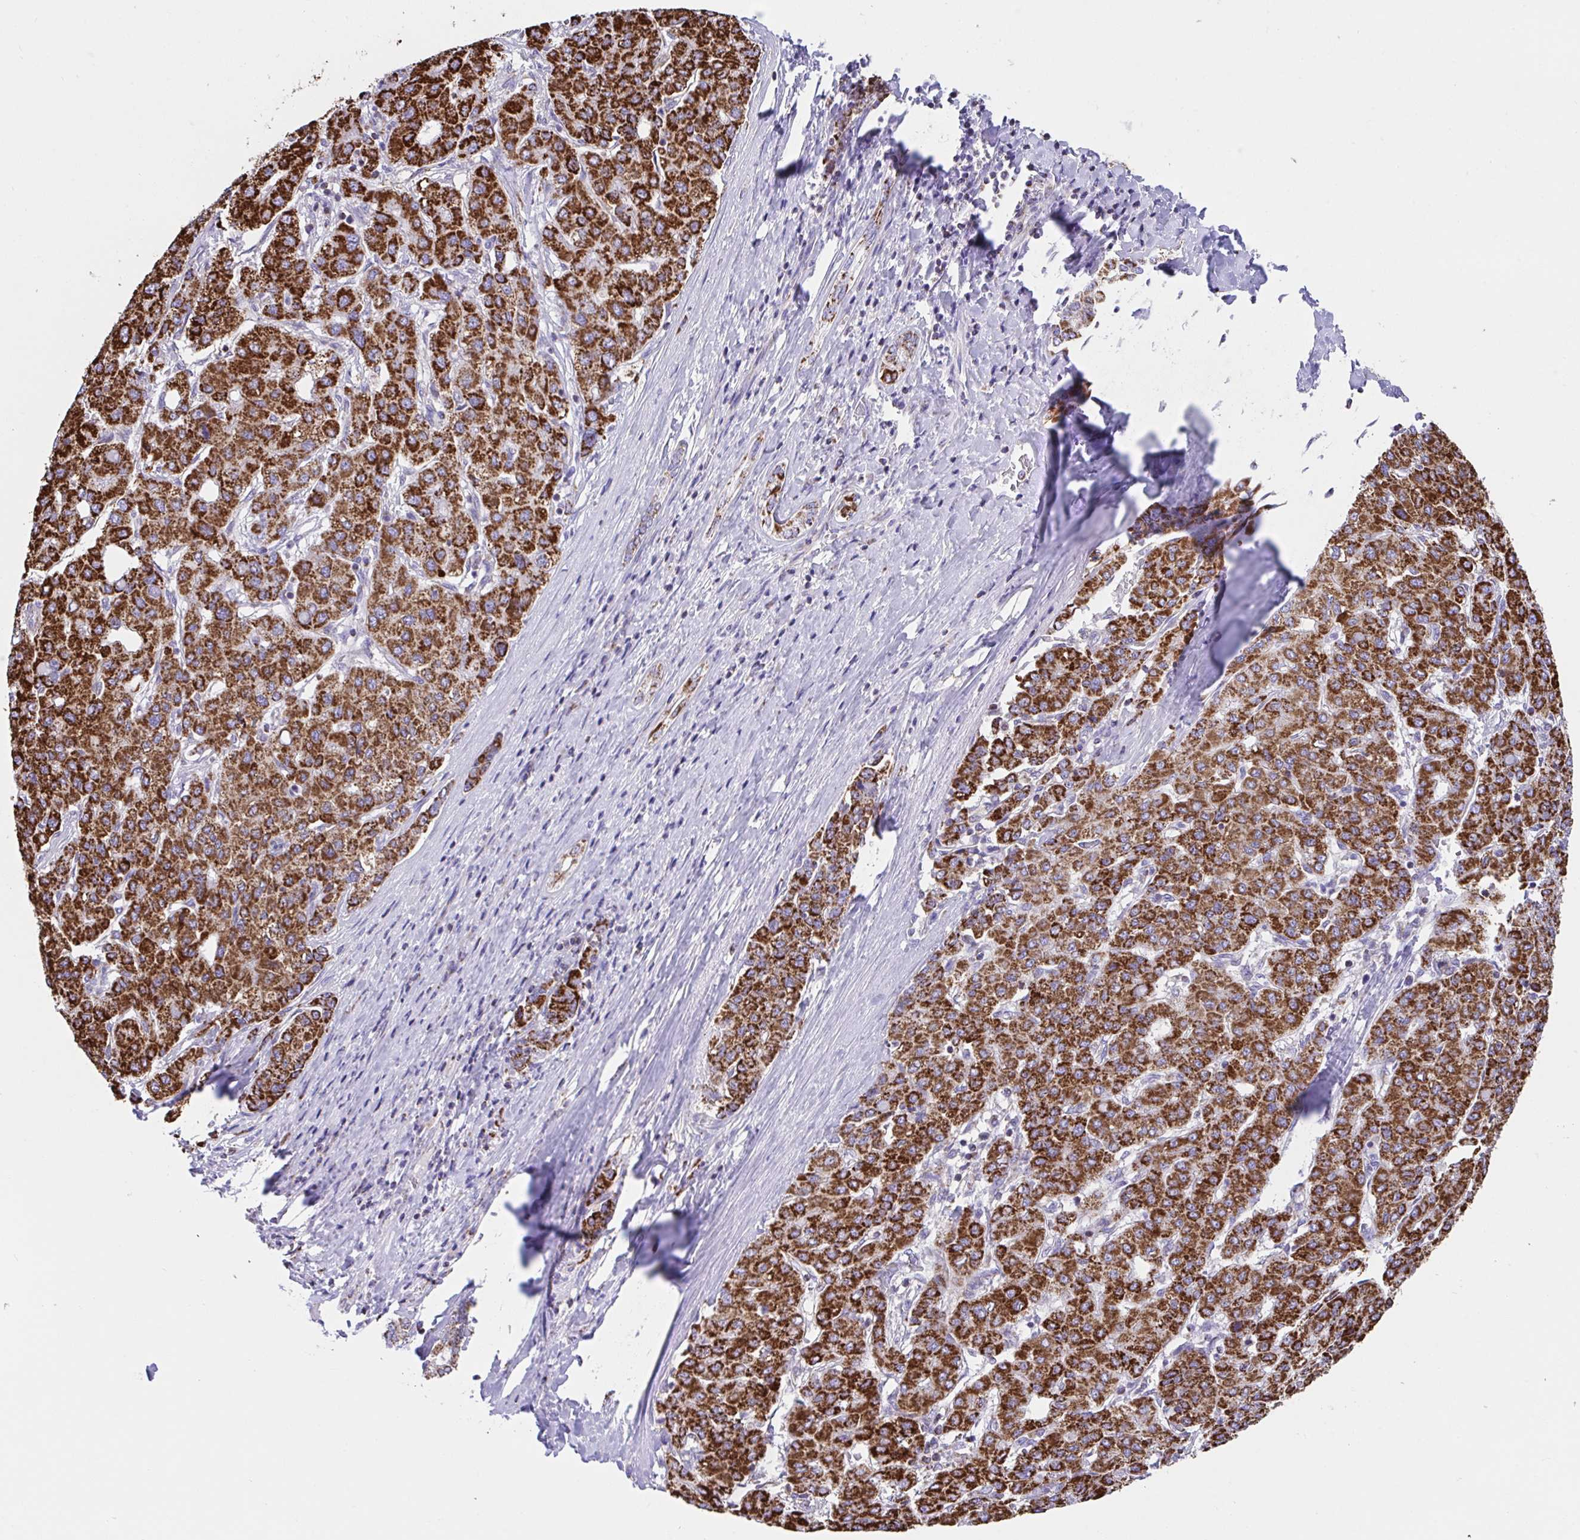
{"staining": {"intensity": "strong", "quantity": ">75%", "location": "cytoplasmic/membranous"}, "tissue": "liver cancer", "cell_type": "Tumor cells", "image_type": "cancer", "snomed": [{"axis": "morphology", "description": "Carcinoma, Hepatocellular, NOS"}, {"axis": "topography", "description": "Liver"}], "caption": "Liver cancer stained for a protein (brown) exhibits strong cytoplasmic/membranous positive staining in about >75% of tumor cells.", "gene": "PCMTD2", "patient": {"sex": "male", "age": 65}}